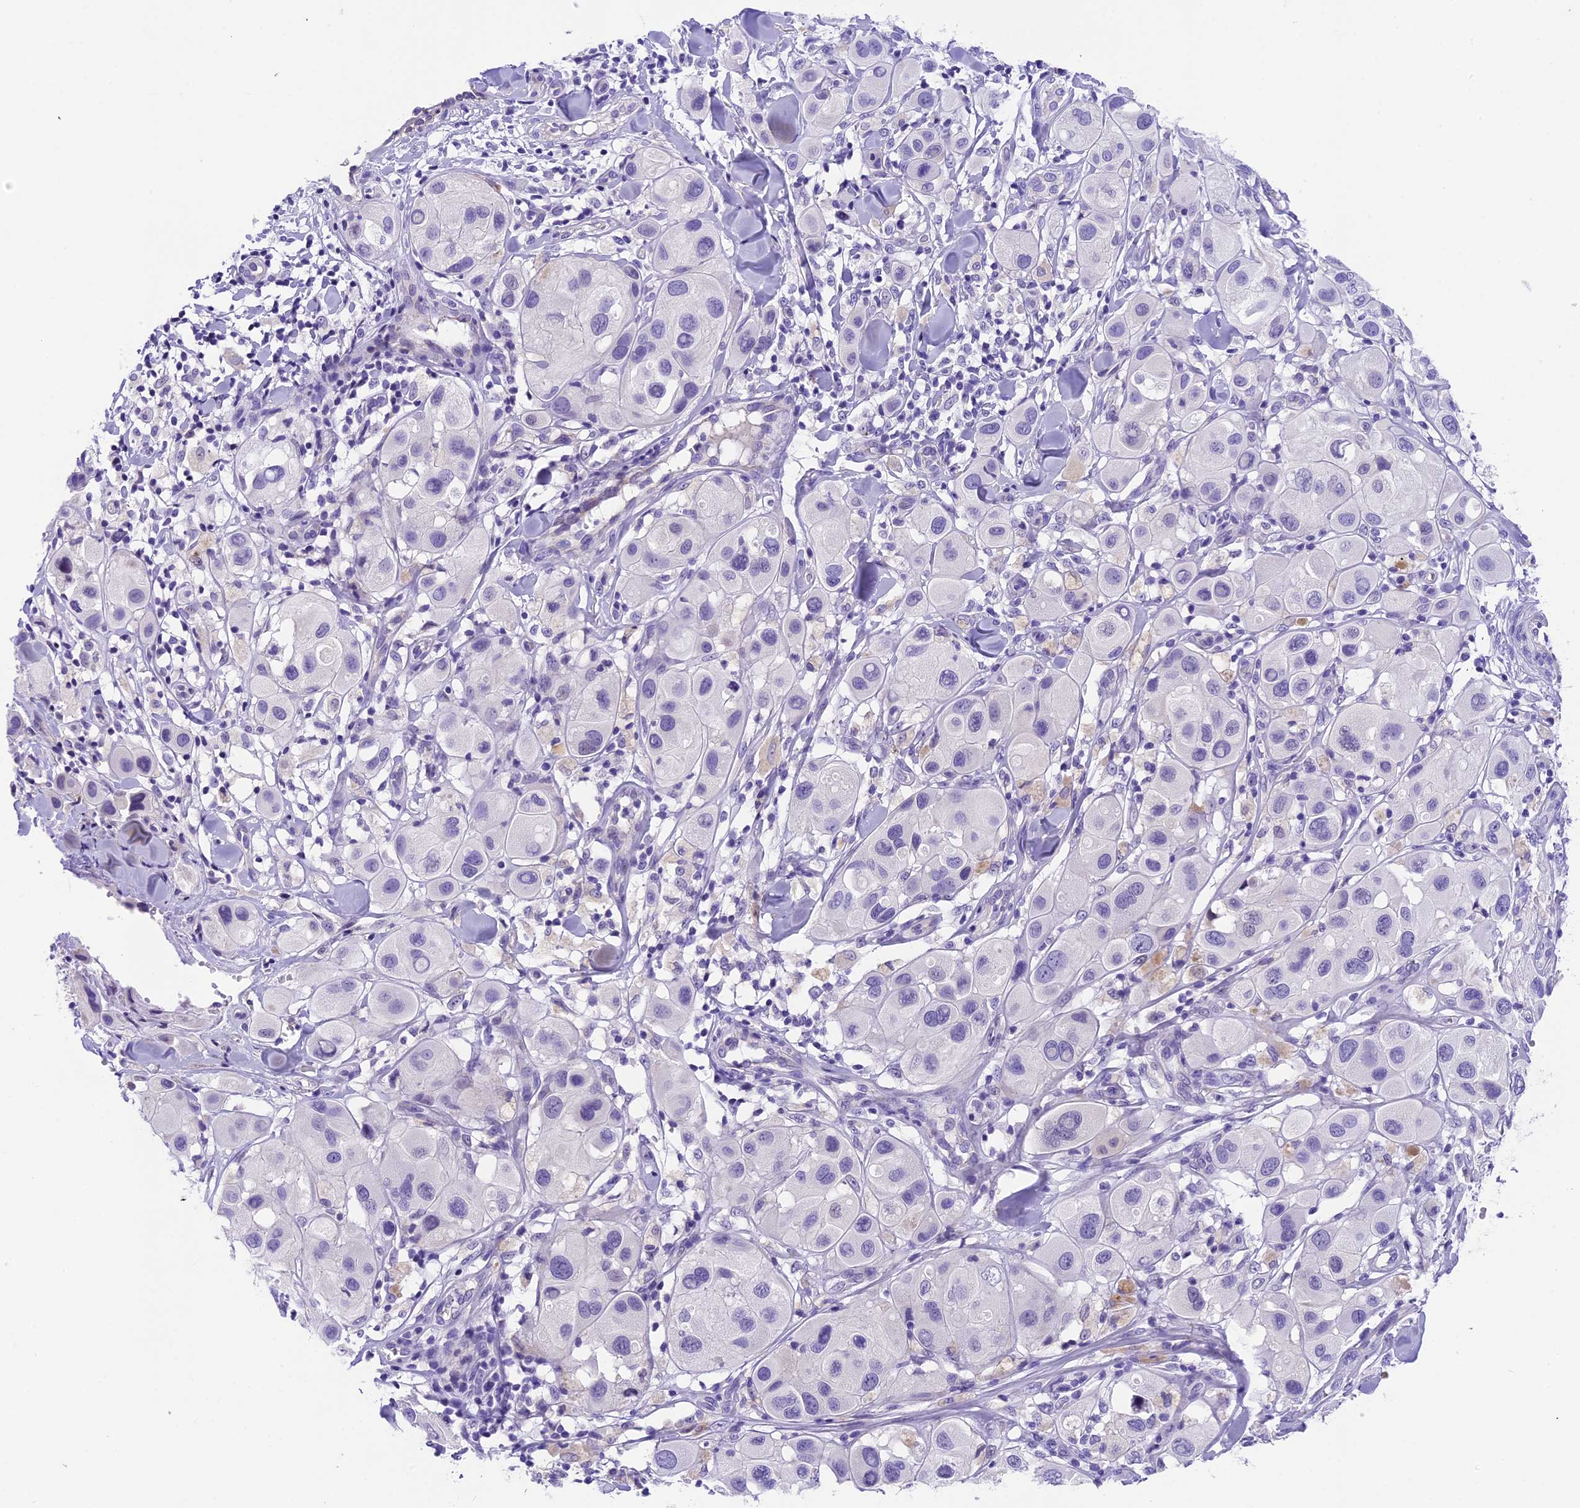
{"staining": {"intensity": "negative", "quantity": "none", "location": "none"}, "tissue": "melanoma", "cell_type": "Tumor cells", "image_type": "cancer", "snomed": [{"axis": "morphology", "description": "Malignant melanoma, Metastatic site"}, {"axis": "topography", "description": "Skin"}], "caption": "Histopathology image shows no significant protein positivity in tumor cells of malignant melanoma (metastatic site). (DAB (3,3'-diaminobenzidine) immunohistochemistry, high magnification).", "gene": "PRR15", "patient": {"sex": "male", "age": 41}}